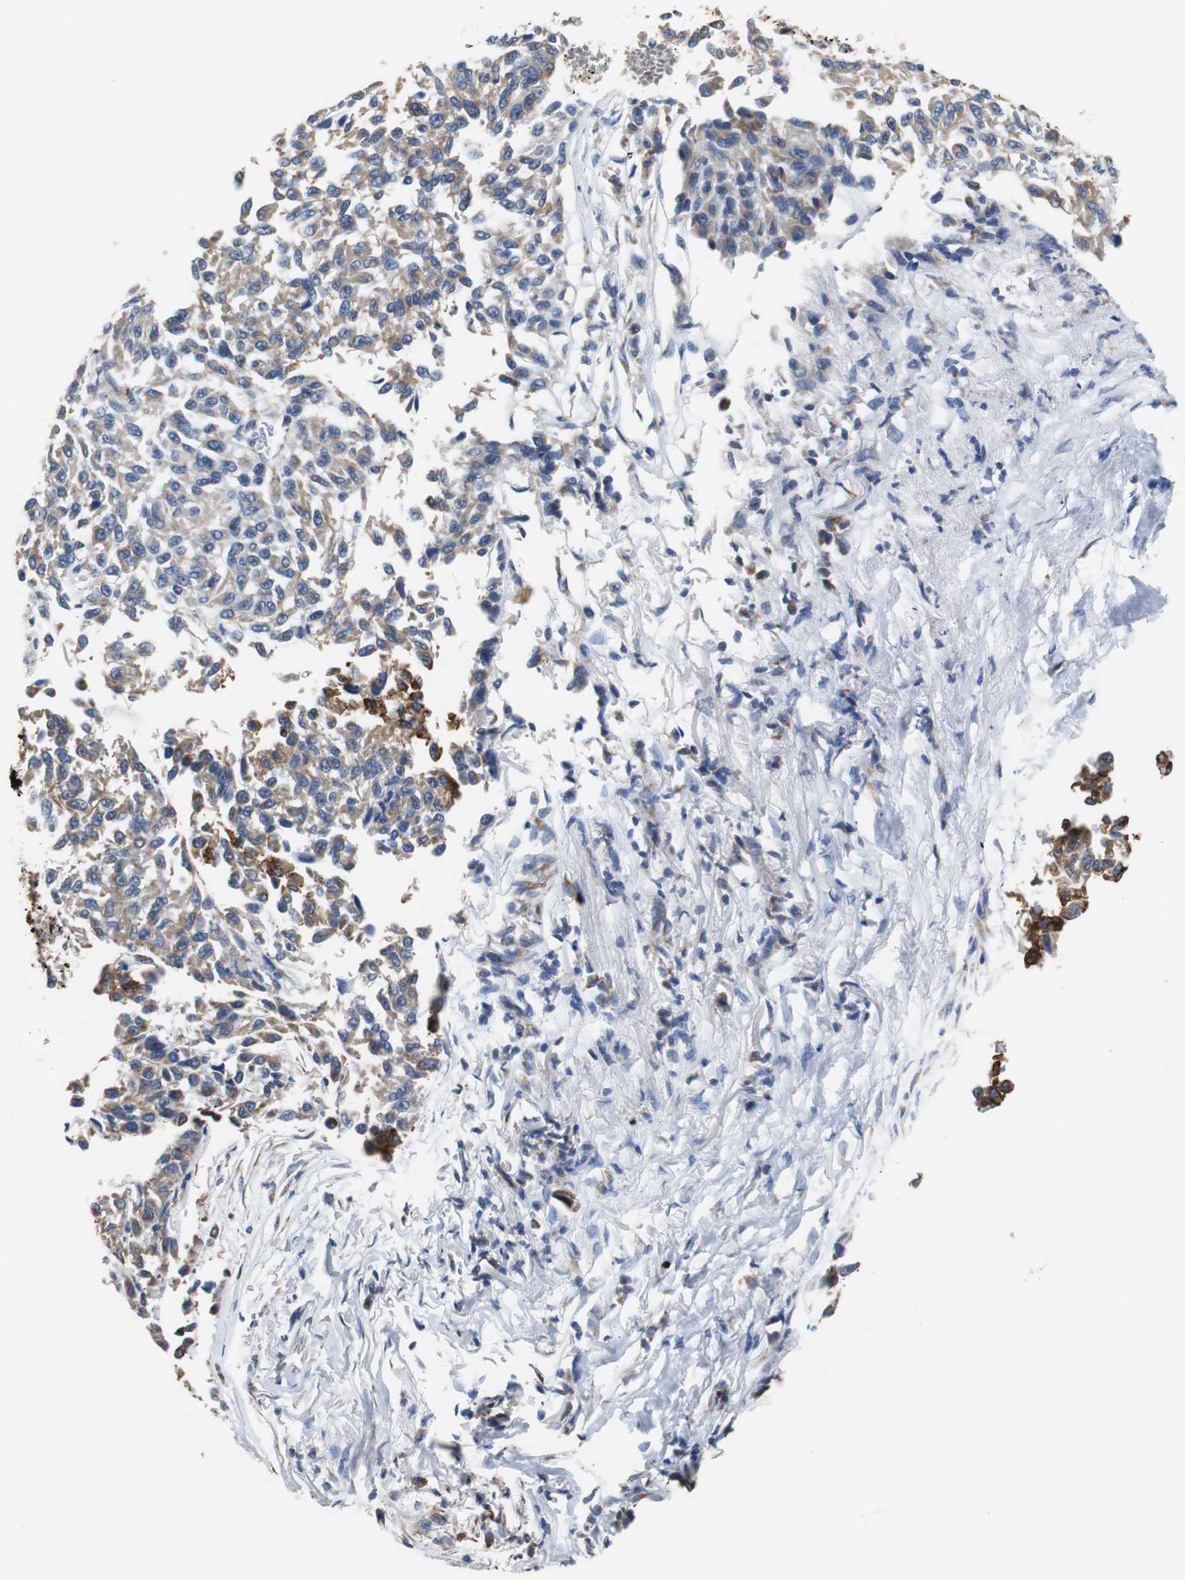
{"staining": {"intensity": "weak", "quantity": ">75%", "location": "cytoplasmic/membranous"}, "tissue": "melanoma", "cell_type": "Tumor cells", "image_type": "cancer", "snomed": [{"axis": "morphology", "description": "Malignant melanoma, Metastatic site"}, {"axis": "topography", "description": "Lung"}], "caption": "Human melanoma stained for a protein (brown) exhibits weak cytoplasmic/membranous positive positivity in about >75% of tumor cells.", "gene": "PCK1", "patient": {"sex": "male", "age": 64}}